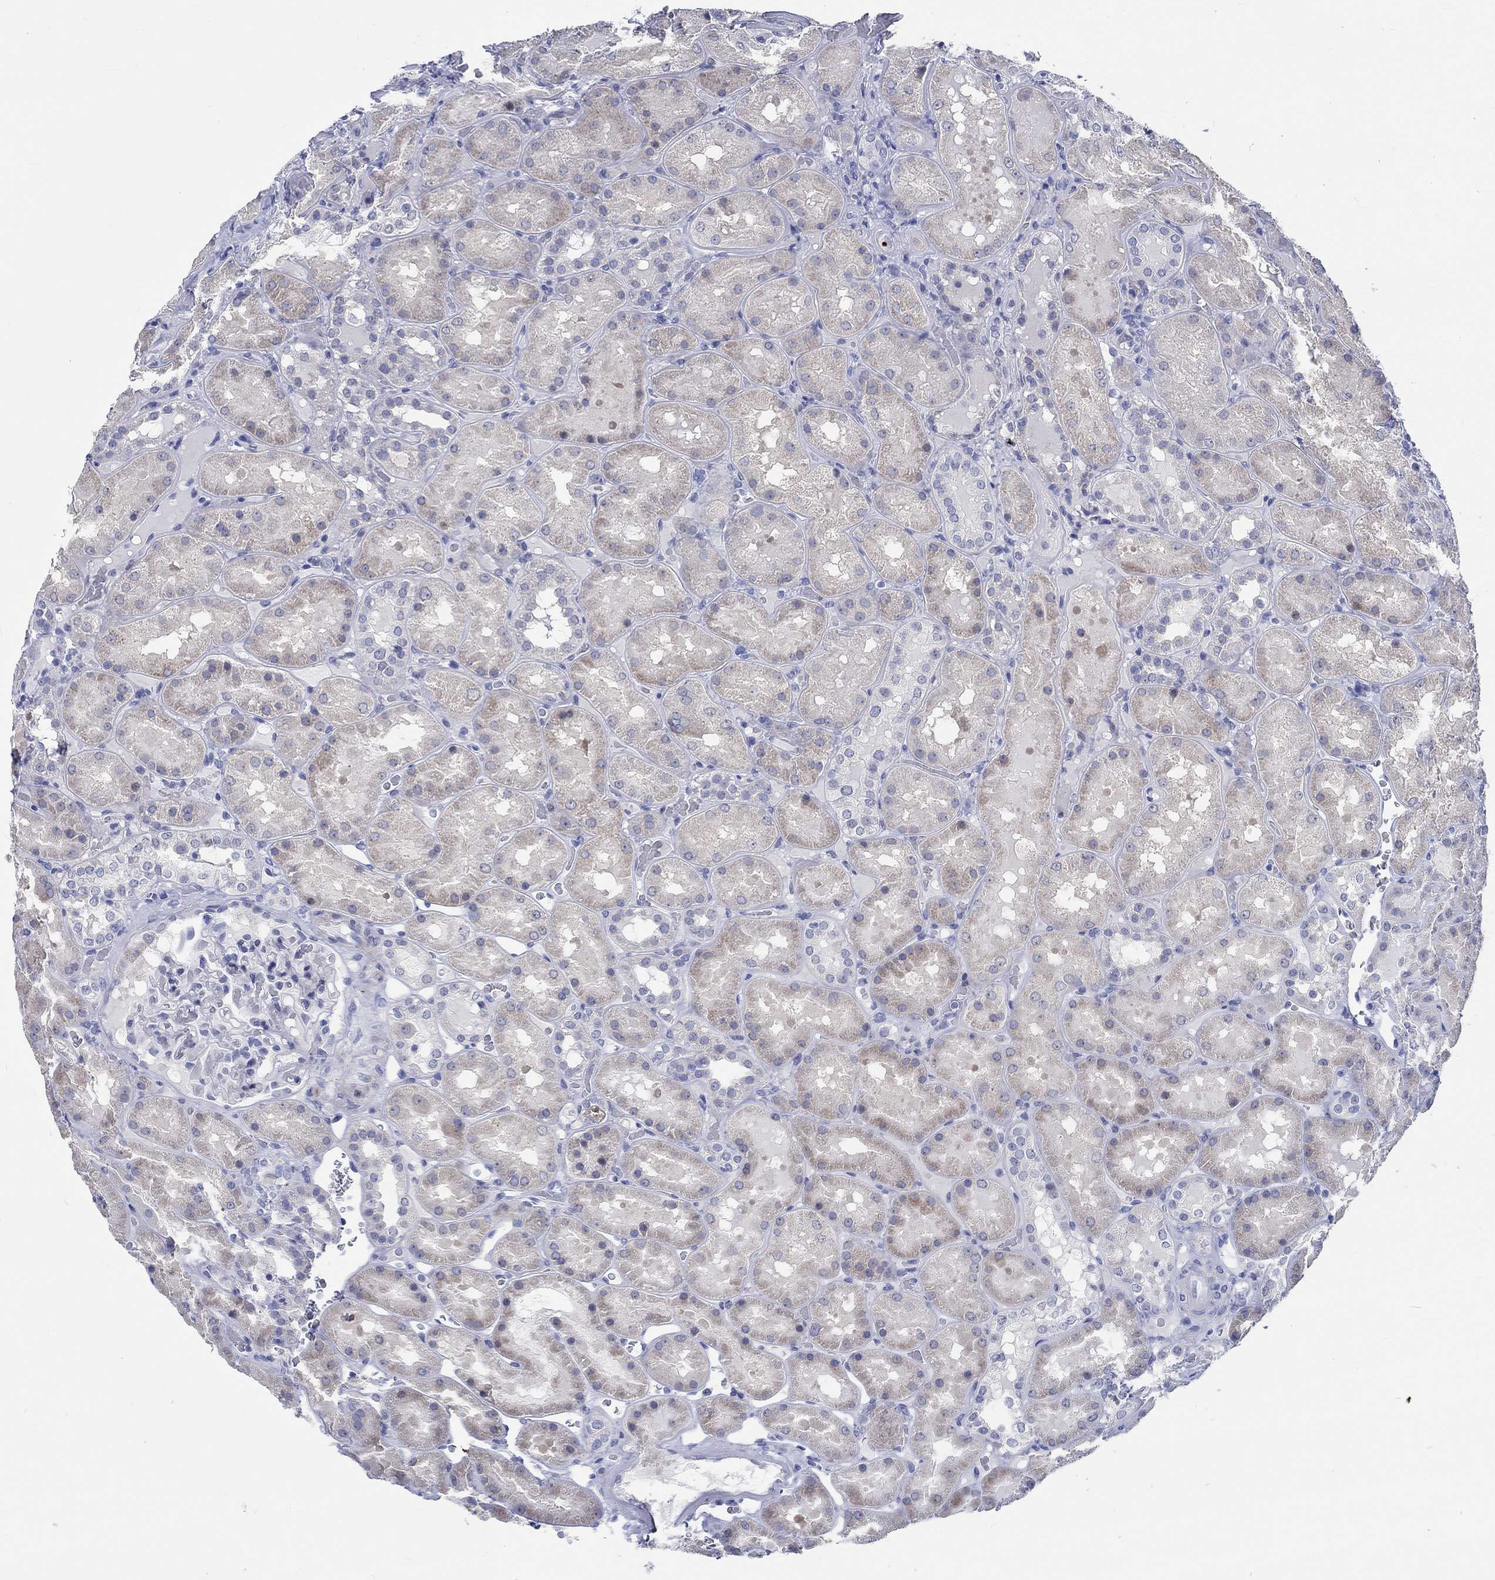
{"staining": {"intensity": "negative", "quantity": "none", "location": "none"}, "tissue": "kidney", "cell_type": "Cells in glomeruli", "image_type": "normal", "snomed": [{"axis": "morphology", "description": "Normal tissue, NOS"}, {"axis": "topography", "description": "Kidney"}], "caption": "Kidney was stained to show a protein in brown. There is no significant staining in cells in glomeruli. (Immunohistochemistry, brightfield microscopy, high magnification).", "gene": "C4orf47", "patient": {"sex": "male", "age": 73}}